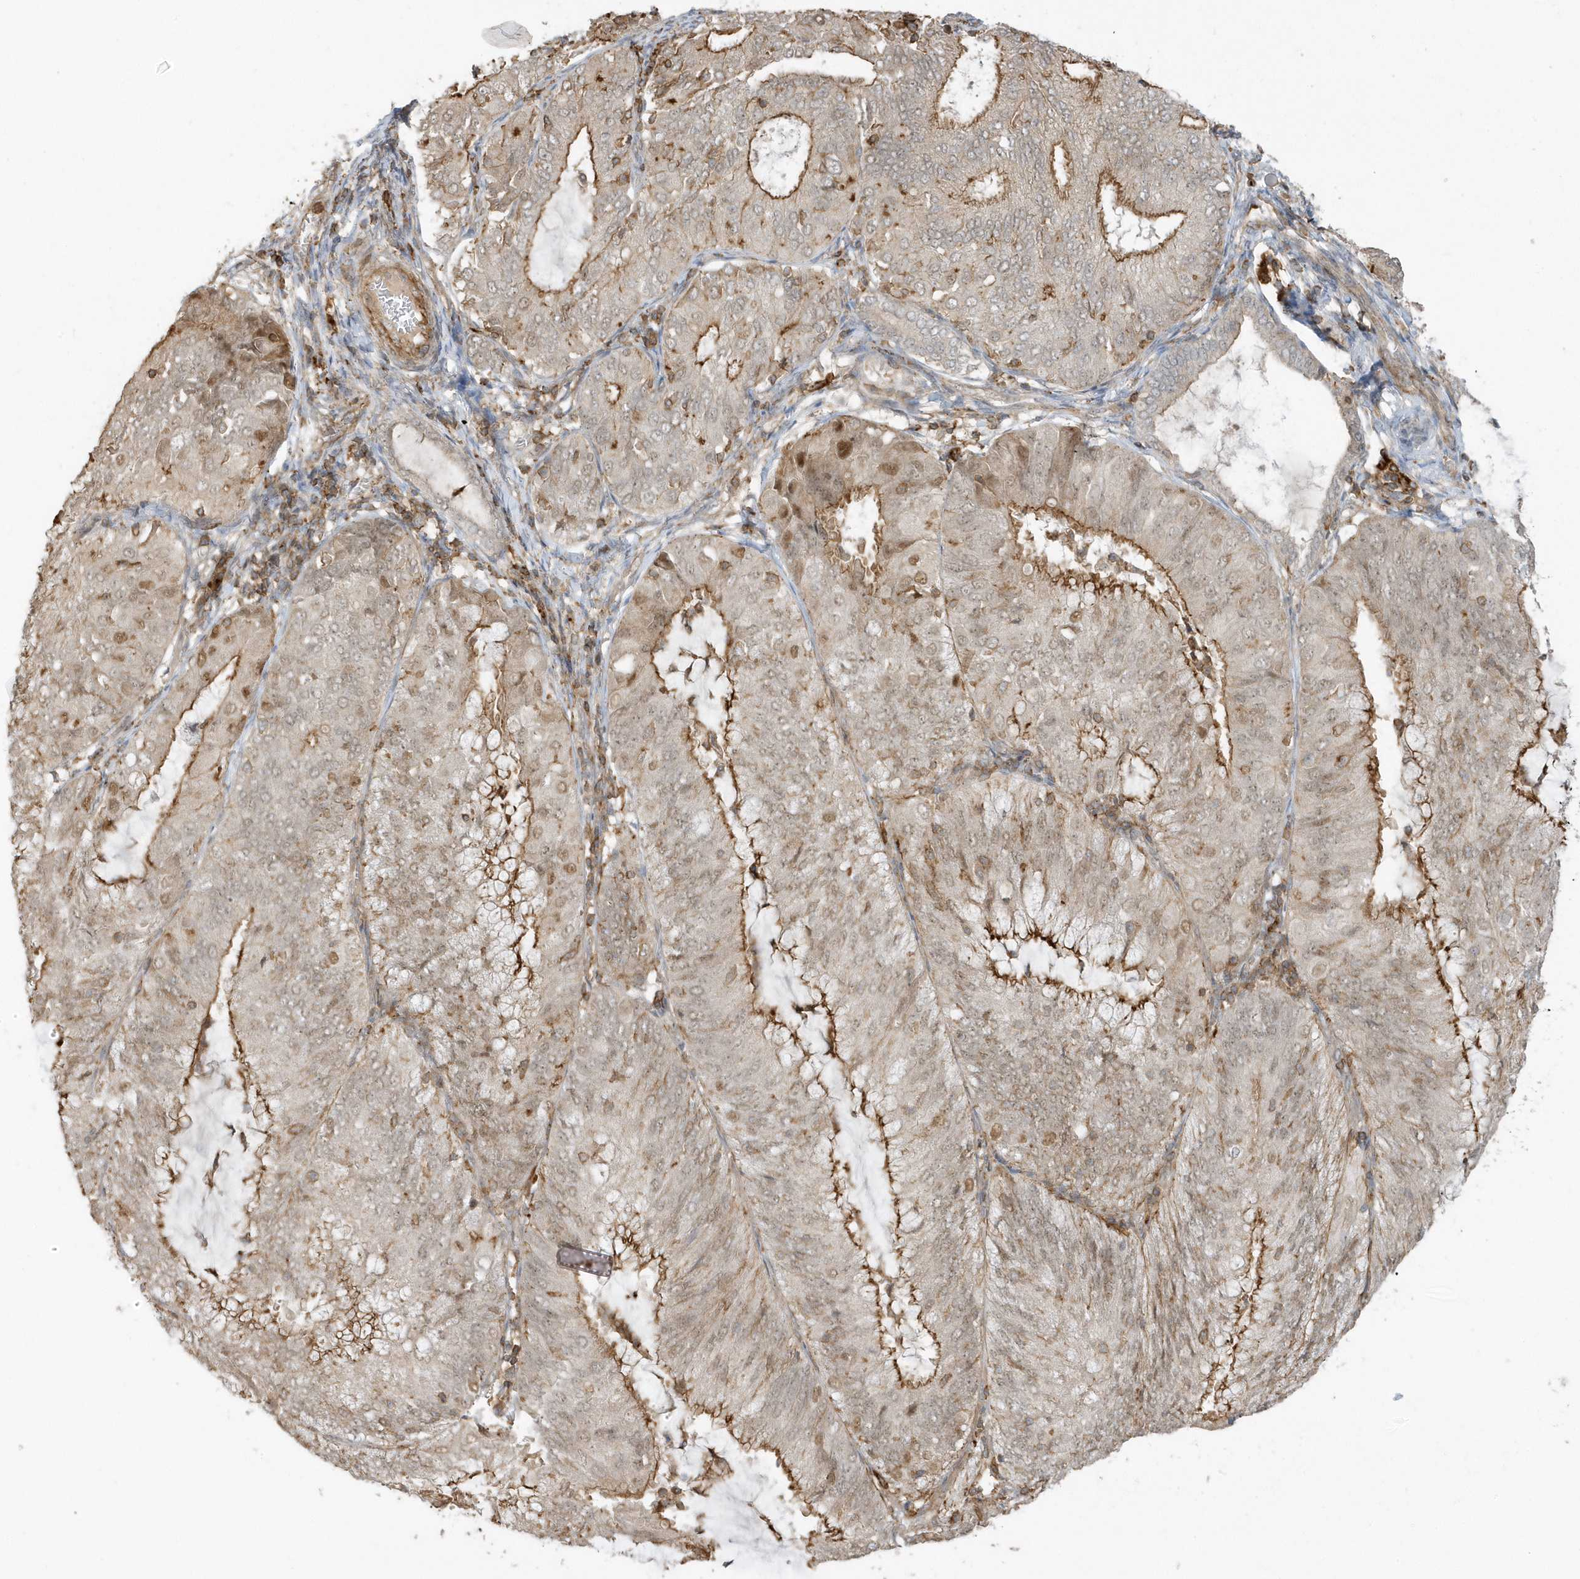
{"staining": {"intensity": "moderate", "quantity": "25%-75%", "location": "nuclear"}, "tissue": "endometrial cancer", "cell_type": "Tumor cells", "image_type": "cancer", "snomed": [{"axis": "morphology", "description": "Adenocarcinoma, NOS"}, {"axis": "topography", "description": "Endometrium"}], "caption": "DAB immunohistochemical staining of endometrial cancer demonstrates moderate nuclear protein expression in about 25%-75% of tumor cells. (brown staining indicates protein expression, while blue staining denotes nuclei).", "gene": "ZBTB8A", "patient": {"sex": "female", "age": 81}}